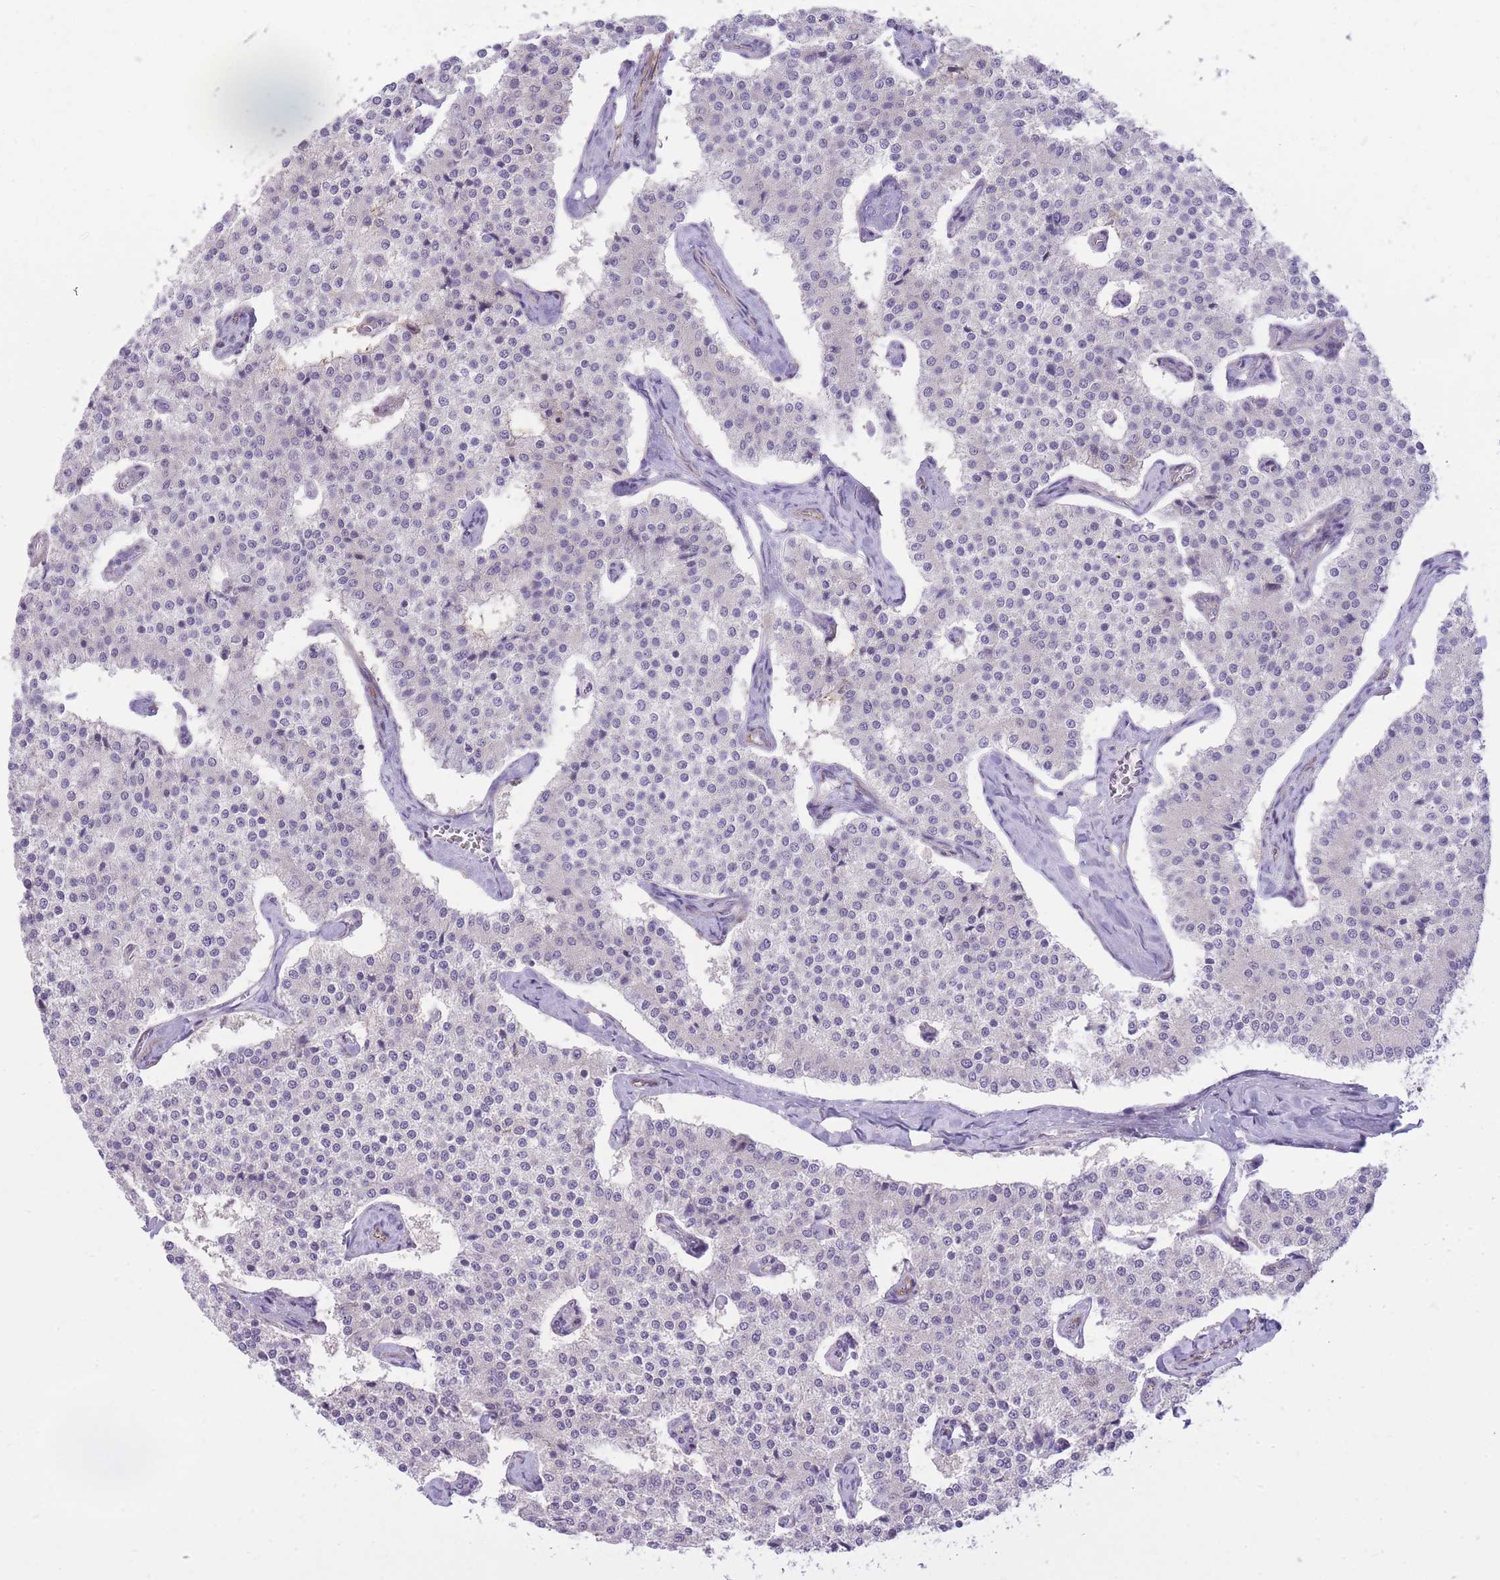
{"staining": {"intensity": "negative", "quantity": "none", "location": "none"}, "tissue": "carcinoid", "cell_type": "Tumor cells", "image_type": "cancer", "snomed": [{"axis": "morphology", "description": "Carcinoid, malignant, NOS"}, {"axis": "topography", "description": "Colon"}], "caption": "Immunohistochemistry (IHC) photomicrograph of carcinoid (malignant) stained for a protein (brown), which displays no positivity in tumor cells. Brightfield microscopy of immunohistochemistry stained with DAB (brown) and hematoxylin (blue), captured at high magnification.", "gene": "ELL", "patient": {"sex": "female", "age": 52}}